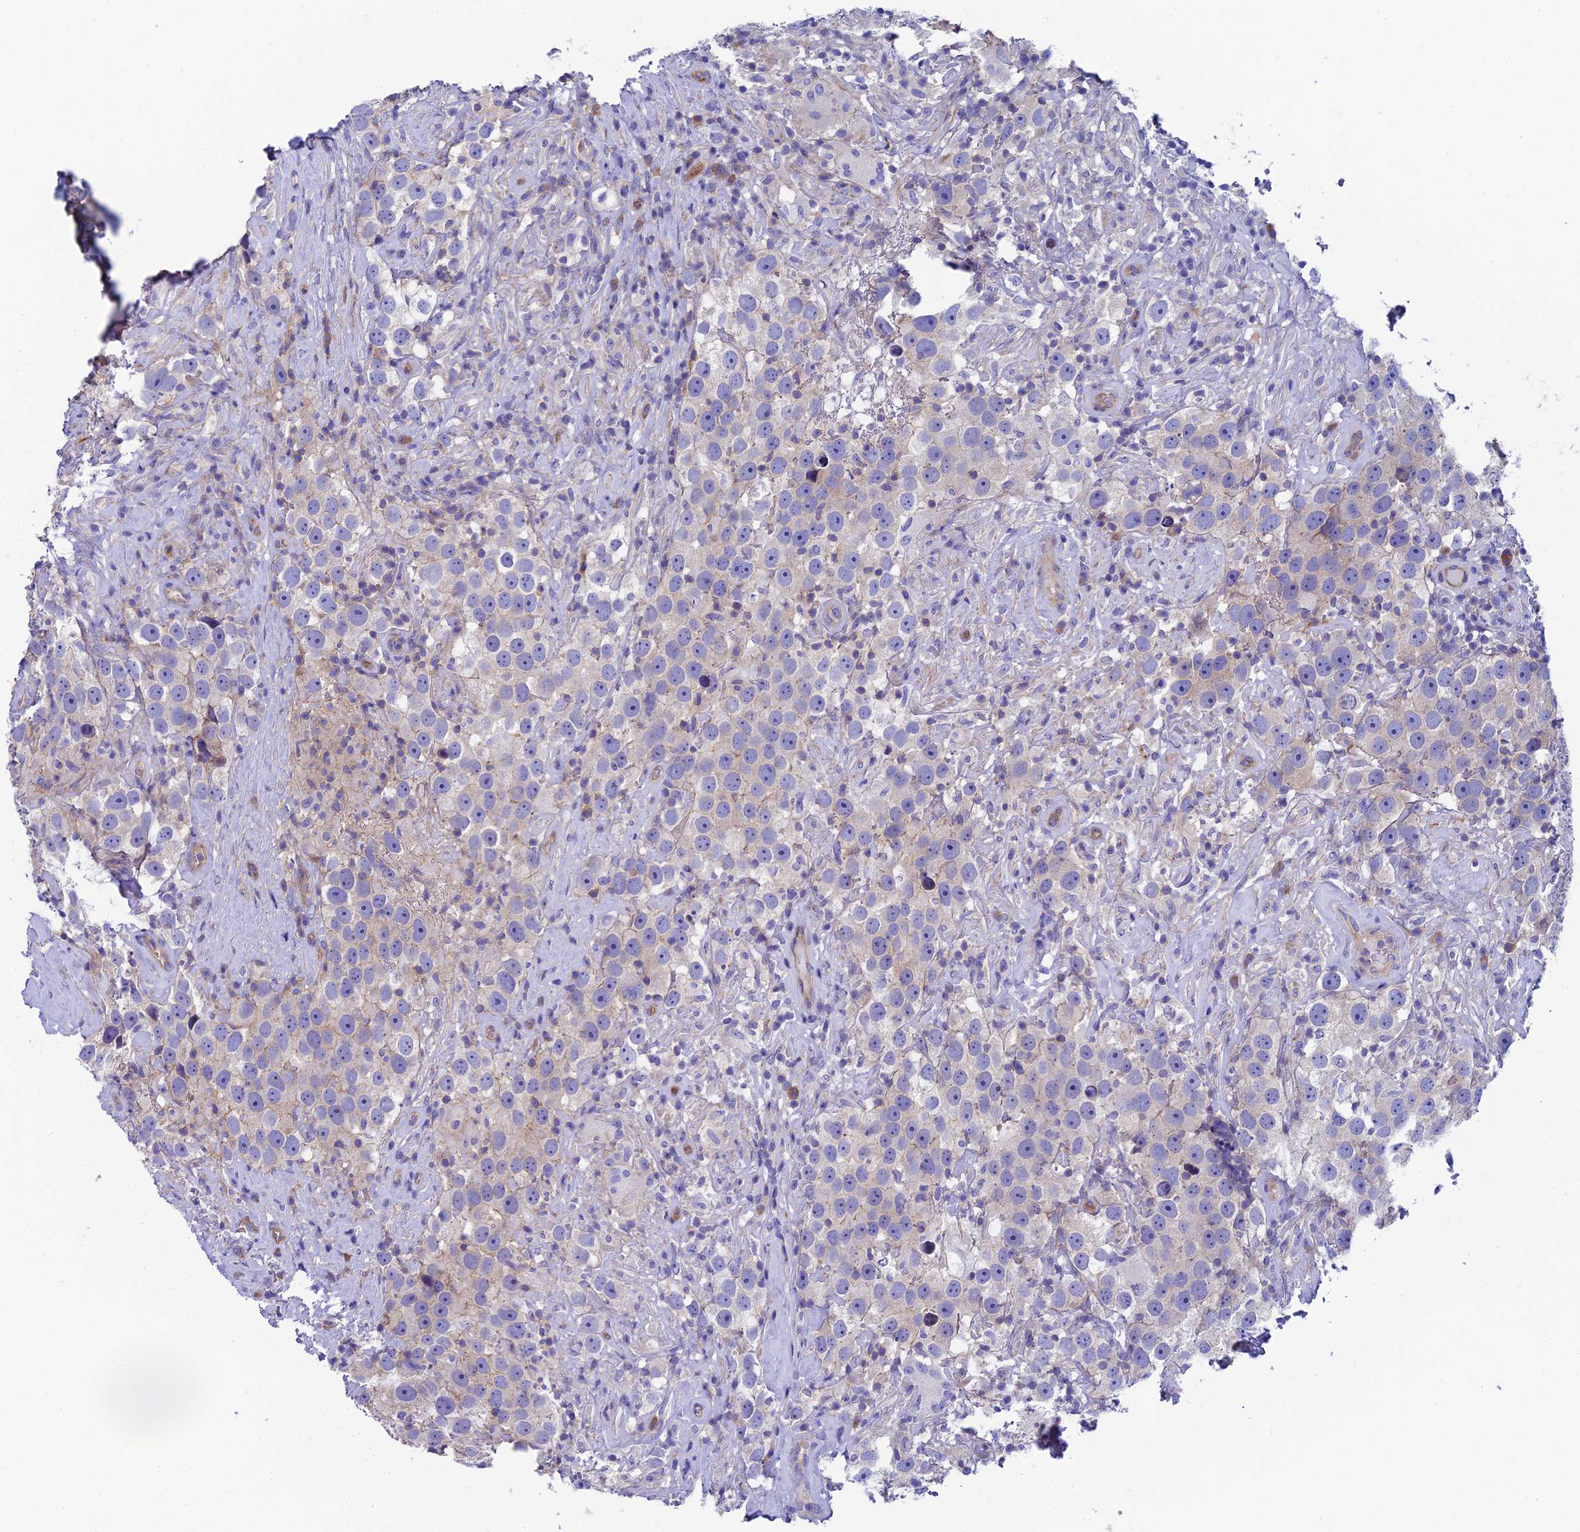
{"staining": {"intensity": "negative", "quantity": "none", "location": "none"}, "tissue": "testis cancer", "cell_type": "Tumor cells", "image_type": "cancer", "snomed": [{"axis": "morphology", "description": "Seminoma, NOS"}, {"axis": "topography", "description": "Testis"}], "caption": "High magnification brightfield microscopy of testis cancer stained with DAB (brown) and counterstained with hematoxylin (blue): tumor cells show no significant positivity.", "gene": "PPFIA3", "patient": {"sex": "male", "age": 49}}